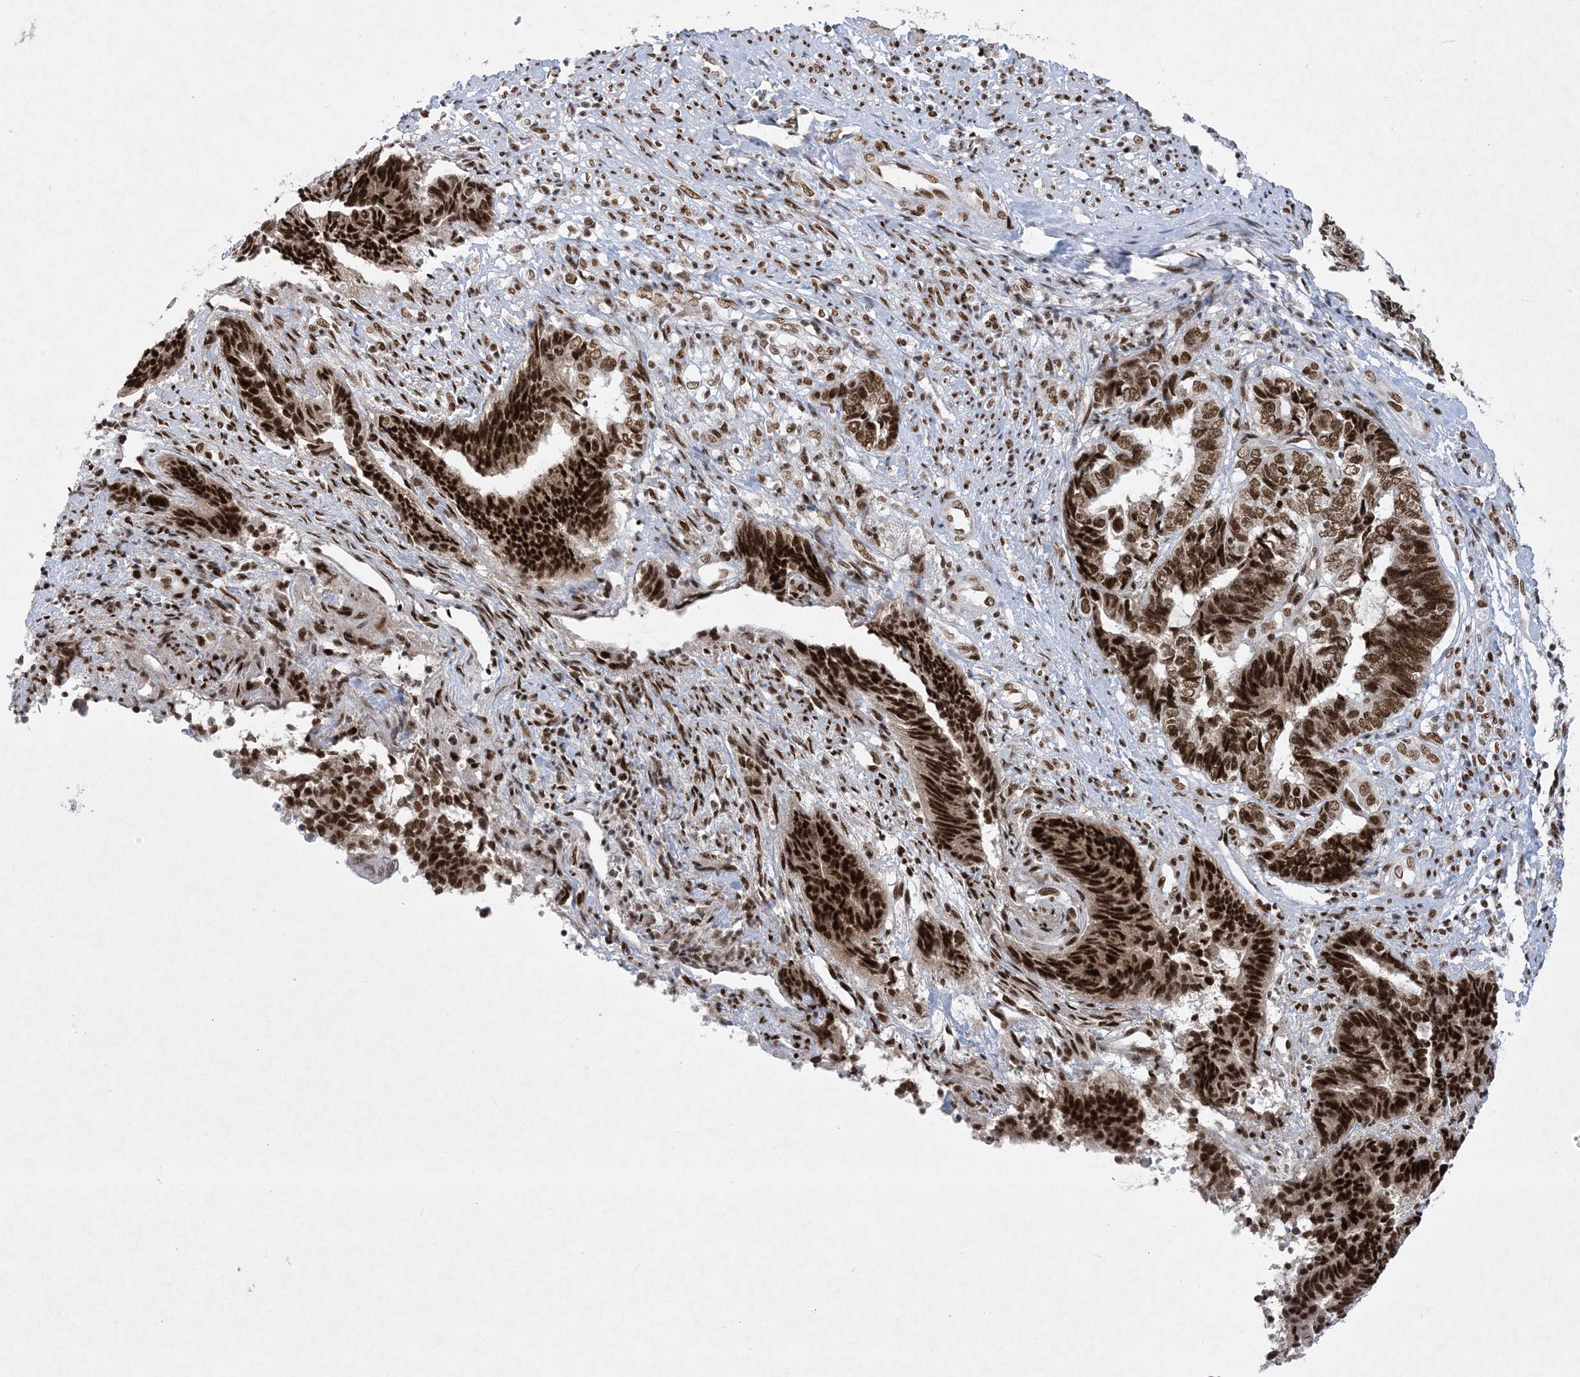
{"staining": {"intensity": "strong", "quantity": ">75%", "location": "nuclear"}, "tissue": "endometrial cancer", "cell_type": "Tumor cells", "image_type": "cancer", "snomed": [{"axis": "morphology", "description": "Adenocarcinoma, NOS"}, {"axis": "topography", "description": "Uterus"}, {"axis": "topography", "description": "Endometrium"}], "caption": "Brown immunohistochemical staining in endometrial cancer displays strong nuclear positivity in approximately >75% of tumor cells.", "gene": "PKNOX2", "patient": {"sex": "female", "age": 70}}